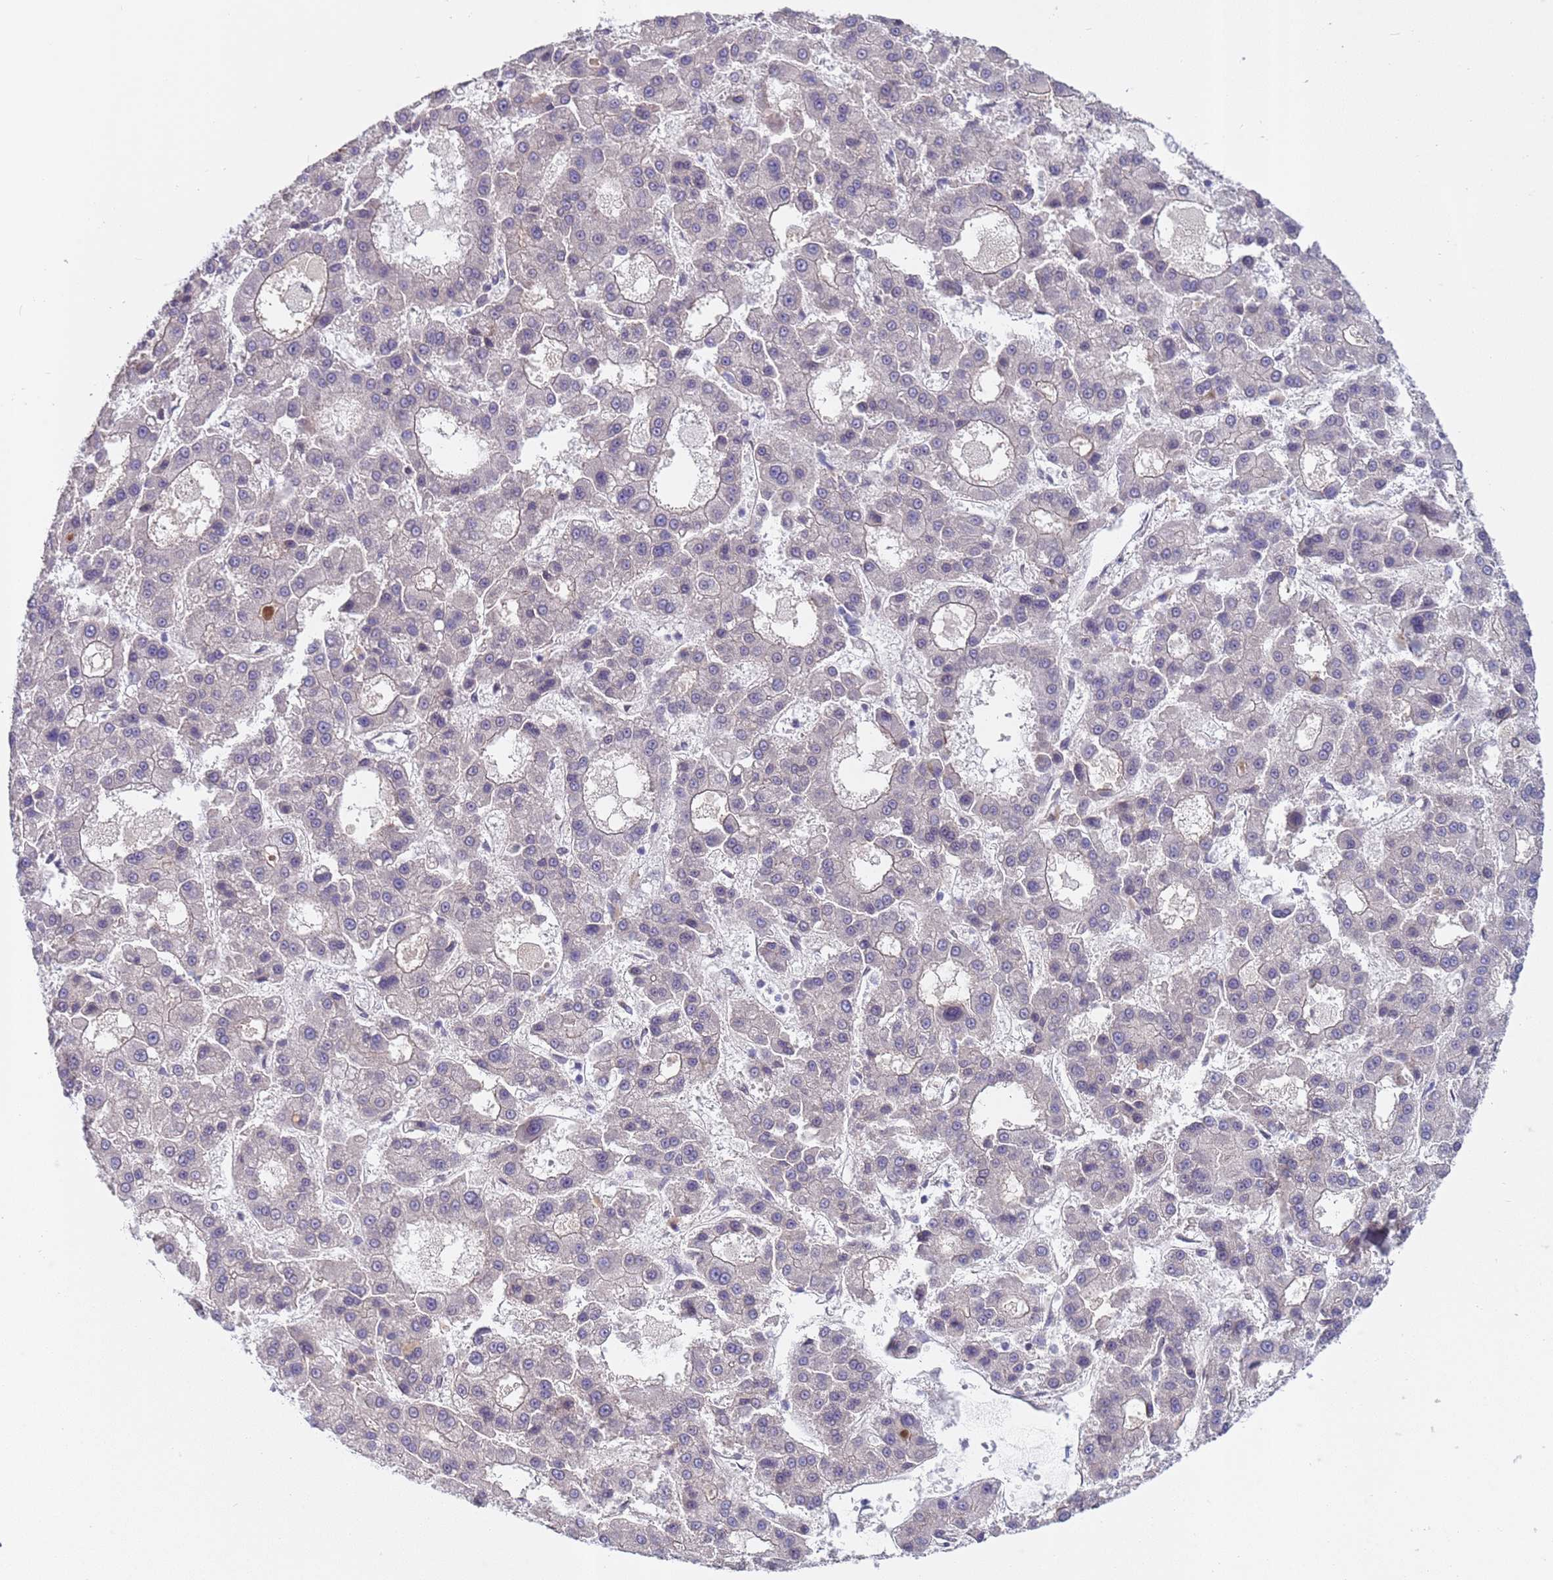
{"staining": {"intensity": "negative", "quantity": "none", "location": "none"}, "tissue": "liver cancer", "cell_type": "Tumor cells", "image_type": "cancer", "snomed": [{"axis": "morphology", "description": "Carcinoma, Hepatocellular, NOS"}, {"axis": "topography", "description": "Liver"}], "caption": "An image of hepatocellular carcinoma (liver) stained for a protein exhibits no brown staining in tumor cells.", "gene": "TRMT10A", "patient": {"sex": "male", "age": 70}}